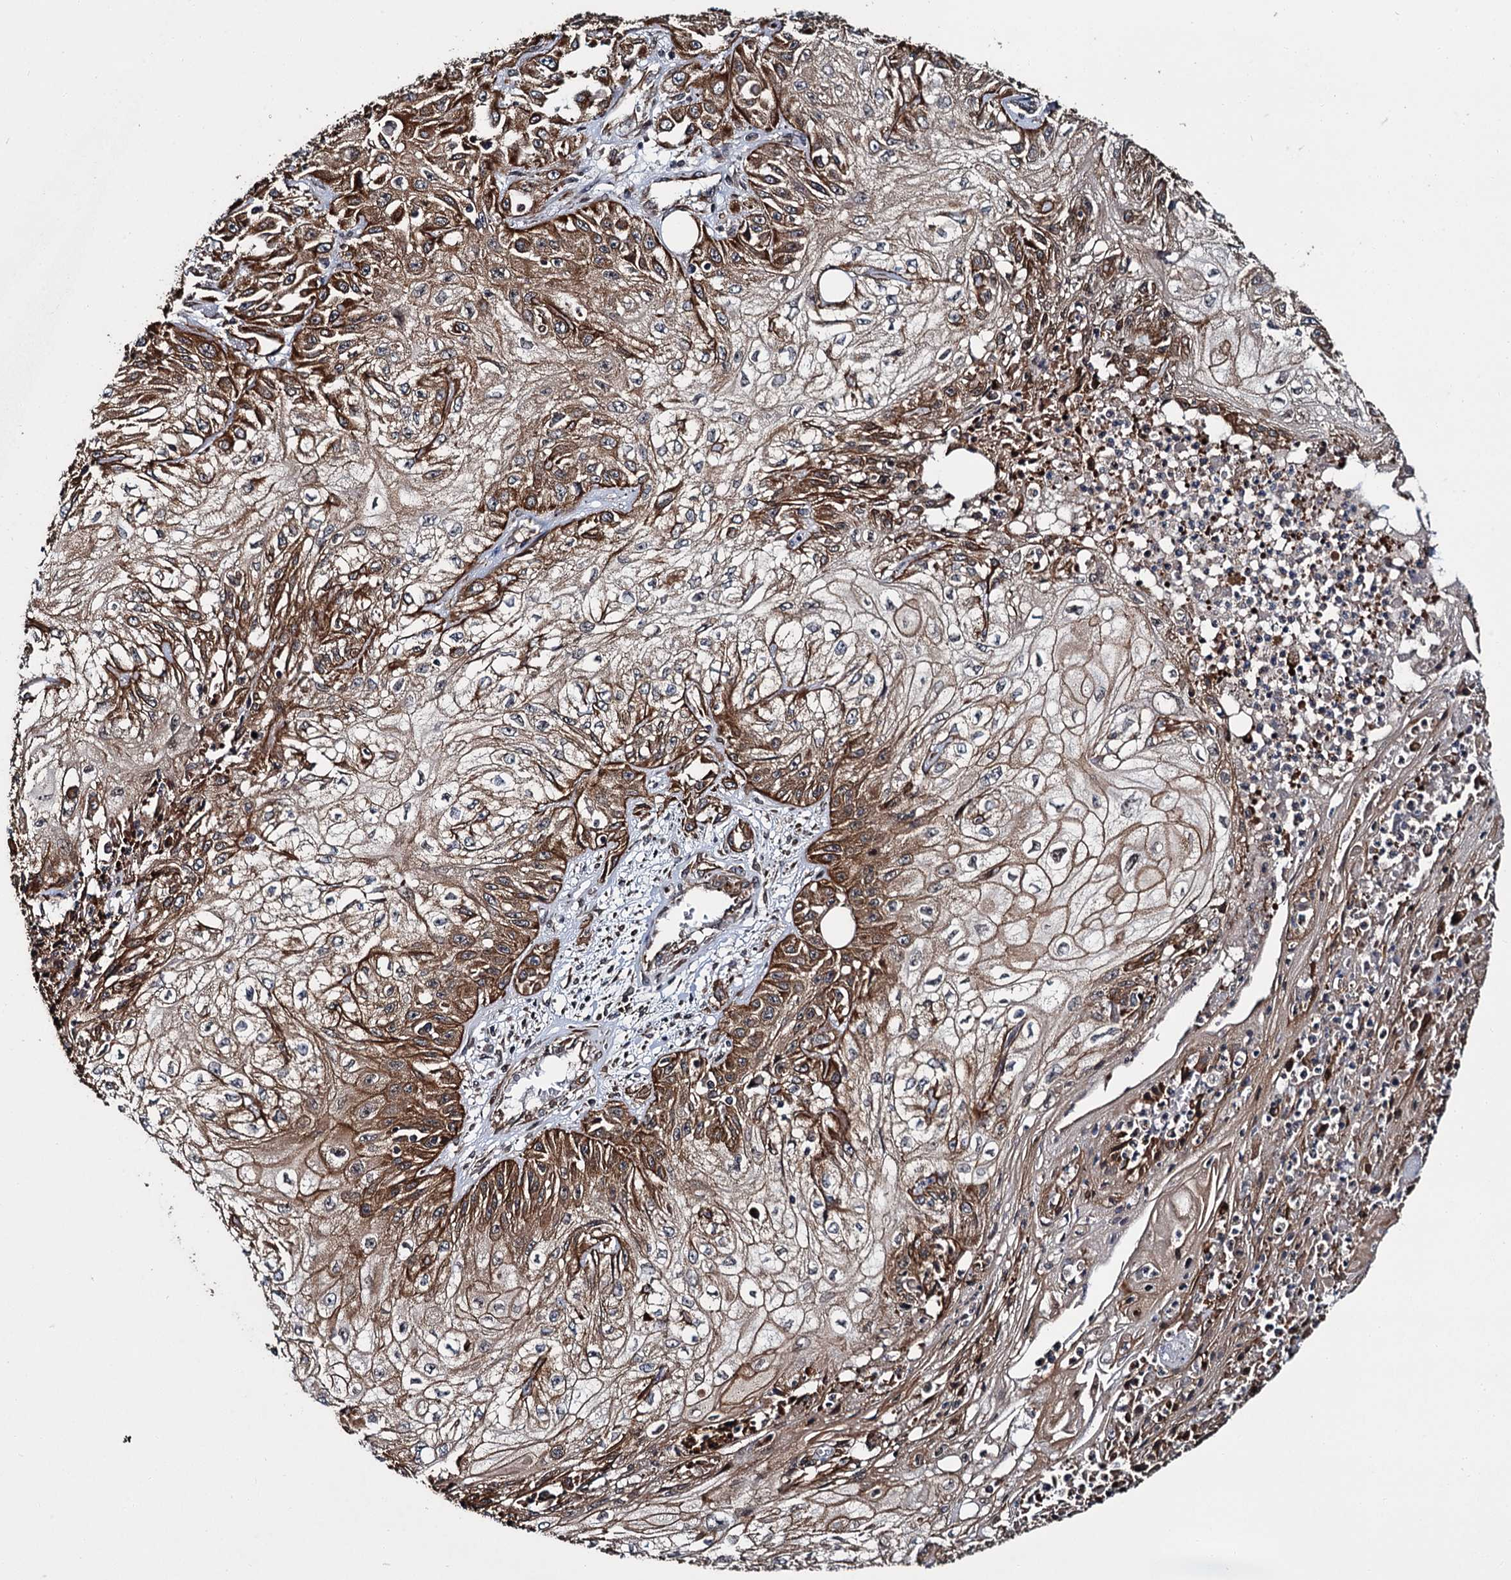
{"staining": {"intensity": "strong", "quantity": ">75%", "location": "cytoplasmic/membranous"}, "tissue": "skin cancer", "cell_type": "Tumor cells", "image_type": "cancer", "snomed": [{"axis": "morphology", "description": "Squamous cell carcinoma, NOS"}, {"axis": "morphology", "description": "Squamous cell carcinoma, metastatic, NOS"}, {"axis": "topography", "description": "Skin"}, {"axis": "topography", "description": "Lymph node"}], "caption": "Immunohistochemistry (IHC) image of human metastatic squamous cell carcinoma (skin) stained for a protein (brown), which displays high levels of strong cytoplasmic/membranous positivity in about >75% of tumor cells.", "gene": "ZFYVE19", "patient": {"sex": "male", "age": 75}}